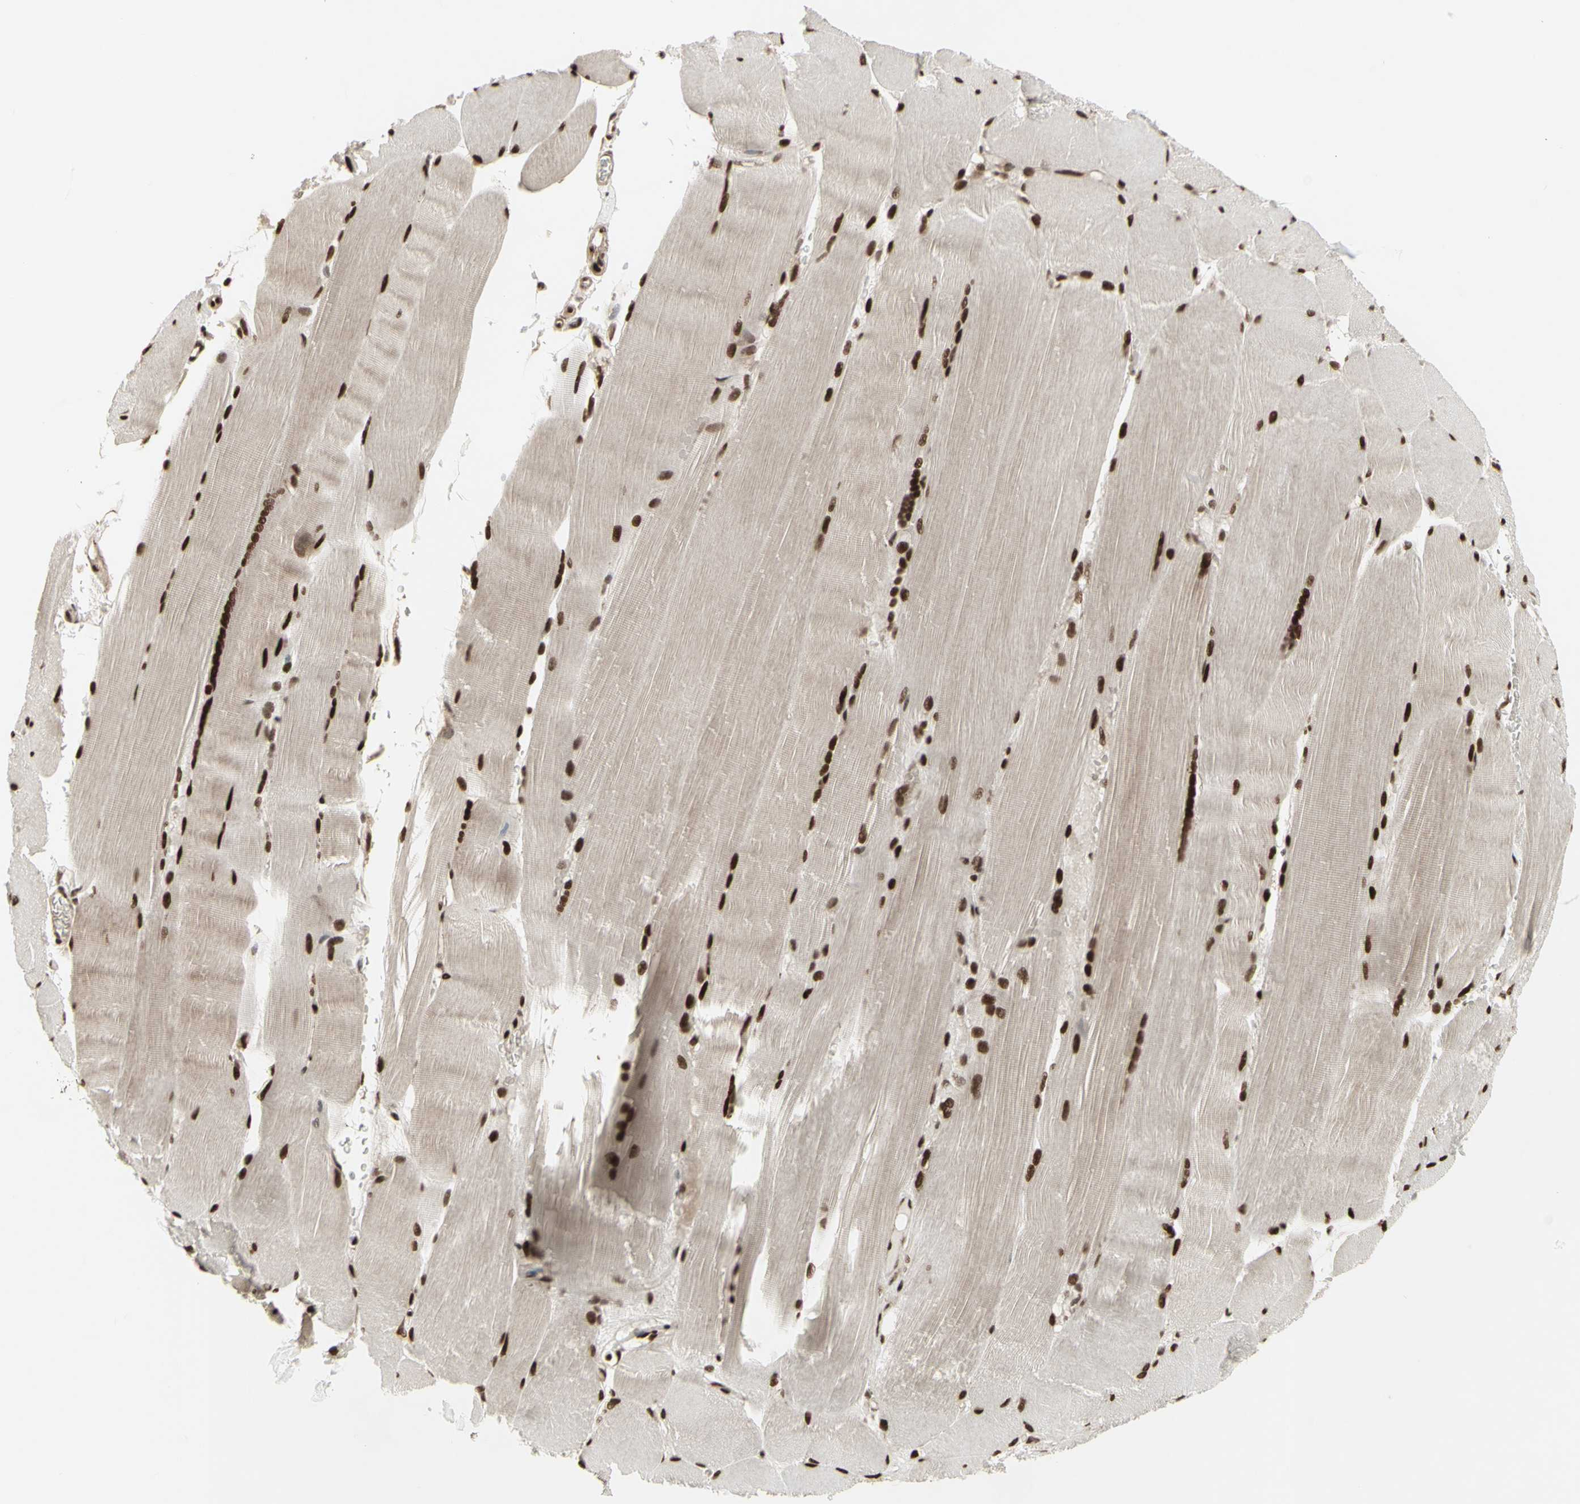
{"staining": {"intensity": "strong", "quantity": ">75%", "location": "cytoplasmic/membranous,nuclear"}, "tissue": "skeletal muscle", "cell_type": "Myocytes", "image_type": "normal", "snomed": [{"axis": "morphology", "description": "Normal tissue, NOS"}, {"axis": "topography", "description": "Skin"}, {"axis": "topography", "description": "Skeletal muscle"}], "caption": "Brown immunohistochemical staining in normal human skeletal muscle shows strong cytoplasmic/membranous,nuclear expression in about >75% of myocytes. (DAB = brown stain, brightfield microscopy at high magnification).", "gene": "CBX1", "patient": {"sex": "male", "age": 83}}